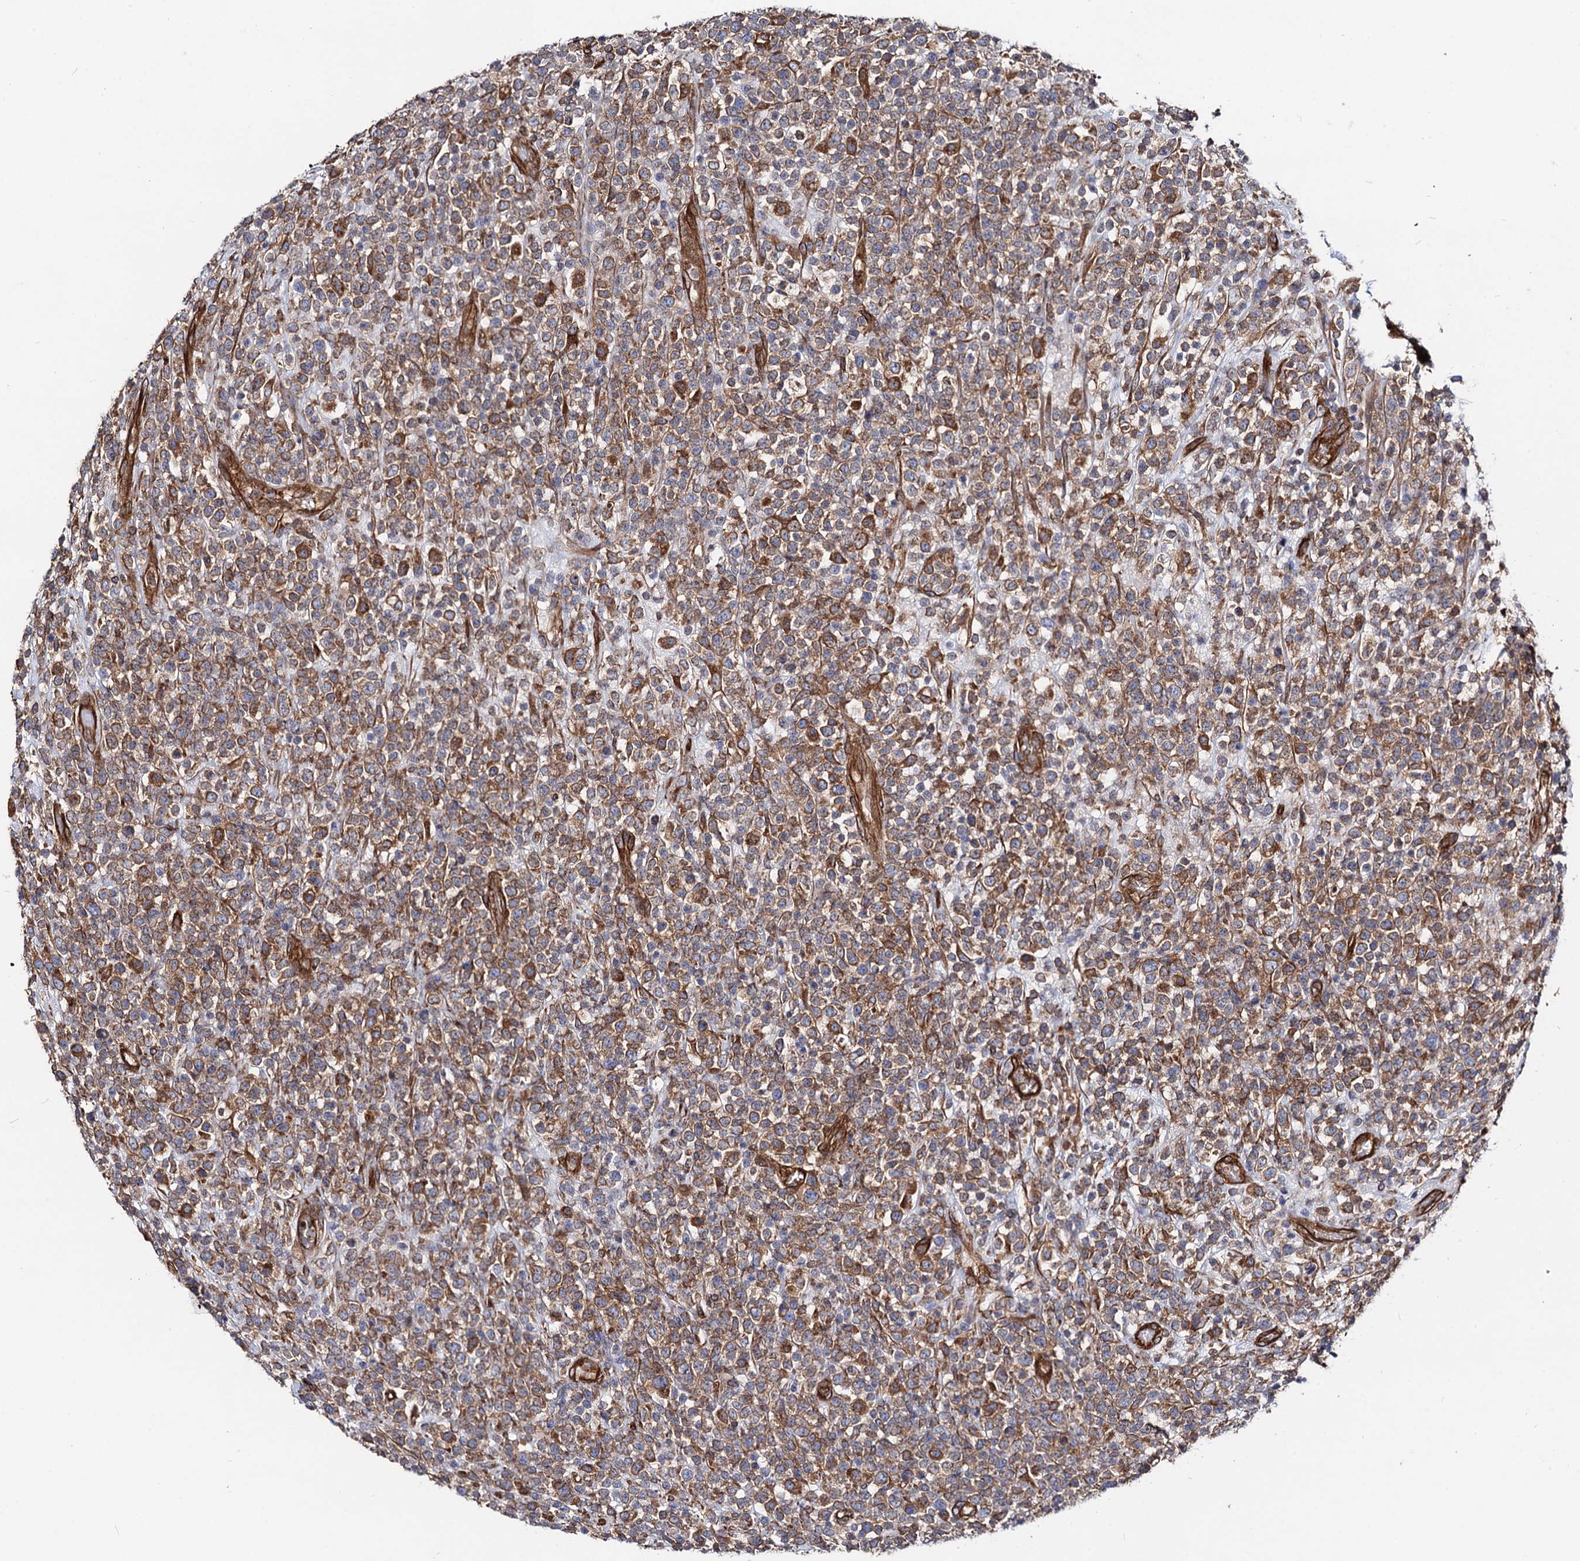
{"staining": {"intensity": "moderate", "quantity": ">75%", "location": "cytoplasmic/membranous"}, "tissue": "lymphoma", "cell_type": "Tumor cells", "image_type": "cancer", "snomed": [{"axis": "morphology", "description": "Malignant lymphoma, non-Hodgkin's type, High grade"}, {"axis": "topography", "description": "Colon"}], "caption": "A brown stain shows moderate cytoplasmic/membranous expression of a protein in human lymphoma tumor cells. (IHC, brightfield microscopy, high magnification).", "gene": "CIP2A", "patient": {"sex": "female", "age": 53}}